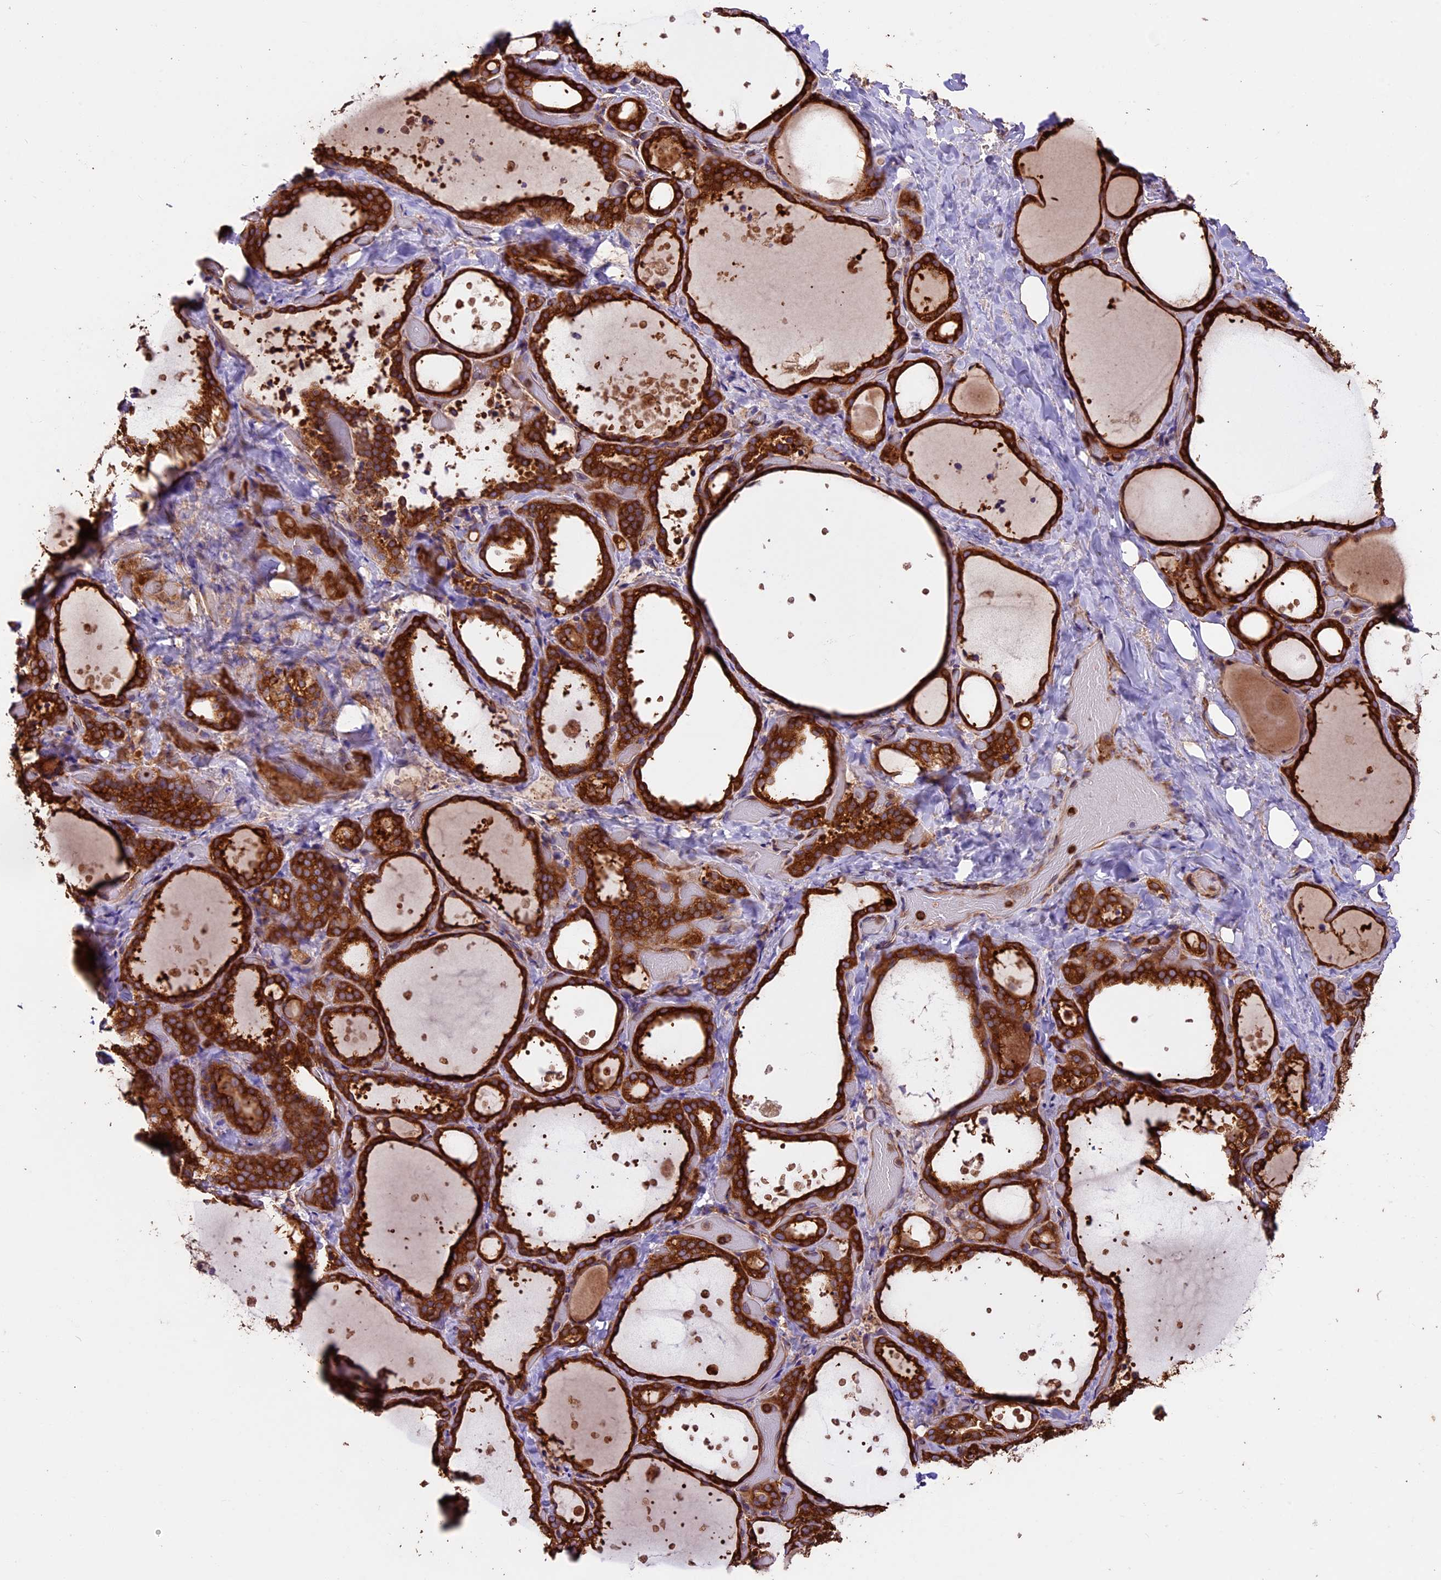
{"staining": {"intensity": "strong", "quantity": ">75%", "location": "cytoplasmic/membranous"}, "tissue": "thyroid gland", "cell_type": "Glandular cells", "image_type": "normal", "snomed": [{"axis": "morphology", "description": "Normal tissue, NOS"}, {"axis": "topography", "description": "Thyroid gland"}], "caption": "About >75% of glandular cells in normal thyroid gland exhibit strong cytoplasmic/membranous protein staining as visualized by brown immunohistochemical staining.", "gene": "KARS1", "patient": {"sex": "female", "age": 44}}